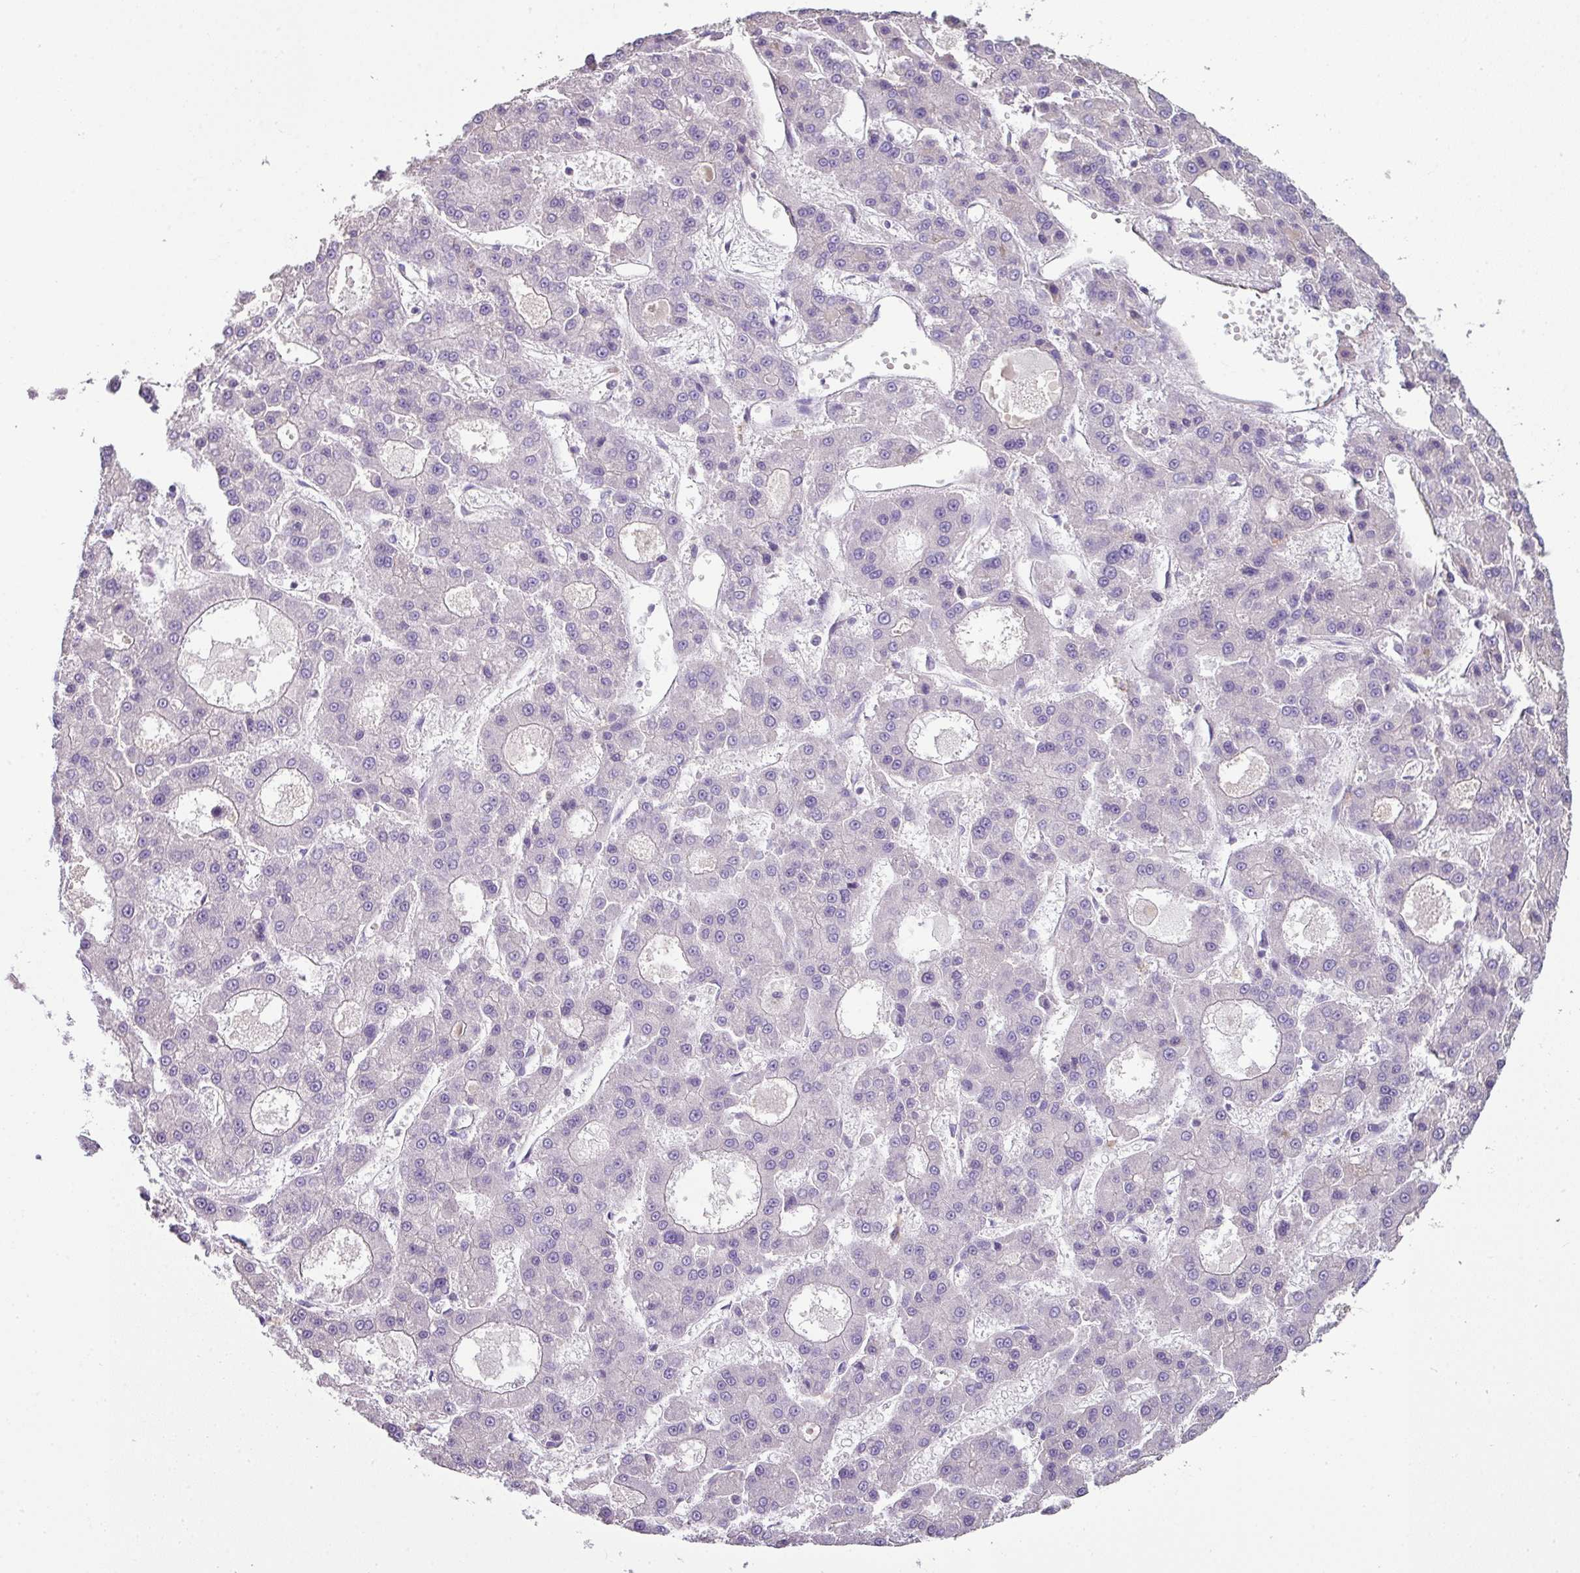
{"staining": {"intensity": "negative", "quantity": "none", "location": "none"}, "tissue": "liver cancer", "cell_type": "Tumor cells", "image_type": "cancer", "snomed": [{"axis": "morphology", "description": "Carcinoma, Hepatocellular, NOS"}, {"axis": "topography", "description": "Liver"}], "caption": "IHC photomicrograph of human liver cancer (hepatocellular carcinoma) stained for a protein (brown), which displays no staining in tumor cells.", "gene": "LRRC9", "patient": {"sex": "male", "age": 70}}